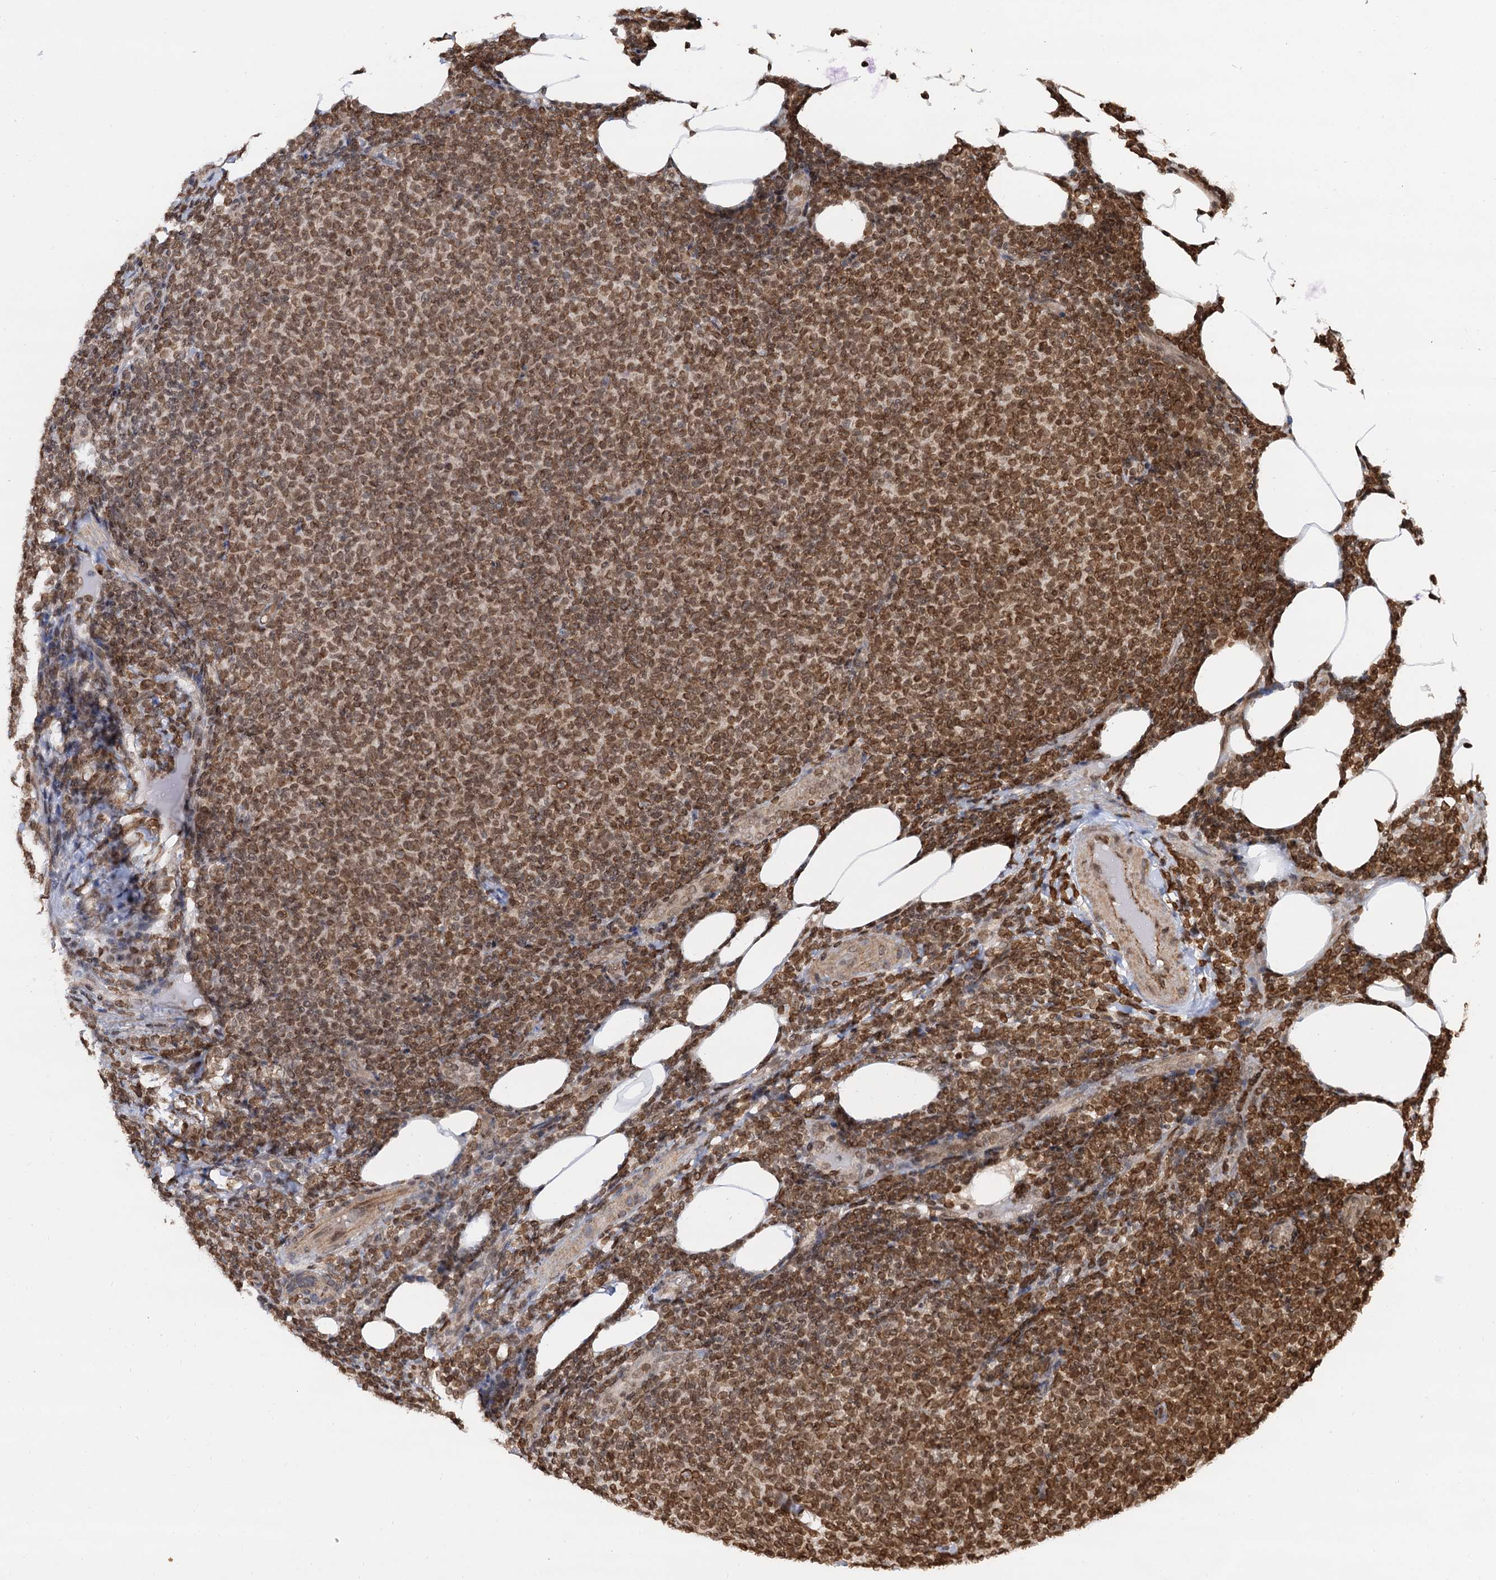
{"staining": {"intensity": "moderate", "quantity": ">75%", "location": "nuclear"}, "tissue": "lymphoma", "cell_type": "Tumor cells", "image_type": "cancer", "snomed": [{"axis": "morphology", "description": "Malignant lymphoma, non-Hodgkin's type, Low grade"}, {"axis": "topography", "description": "Lymph node"}], "caption": "Human lymphoma stained with a brown dye displays moderate nuclear positive staining in approximately >75% of tumor cells.", "gene": "ZC3H13", "patient": {"sex": "male", "age": 66}}